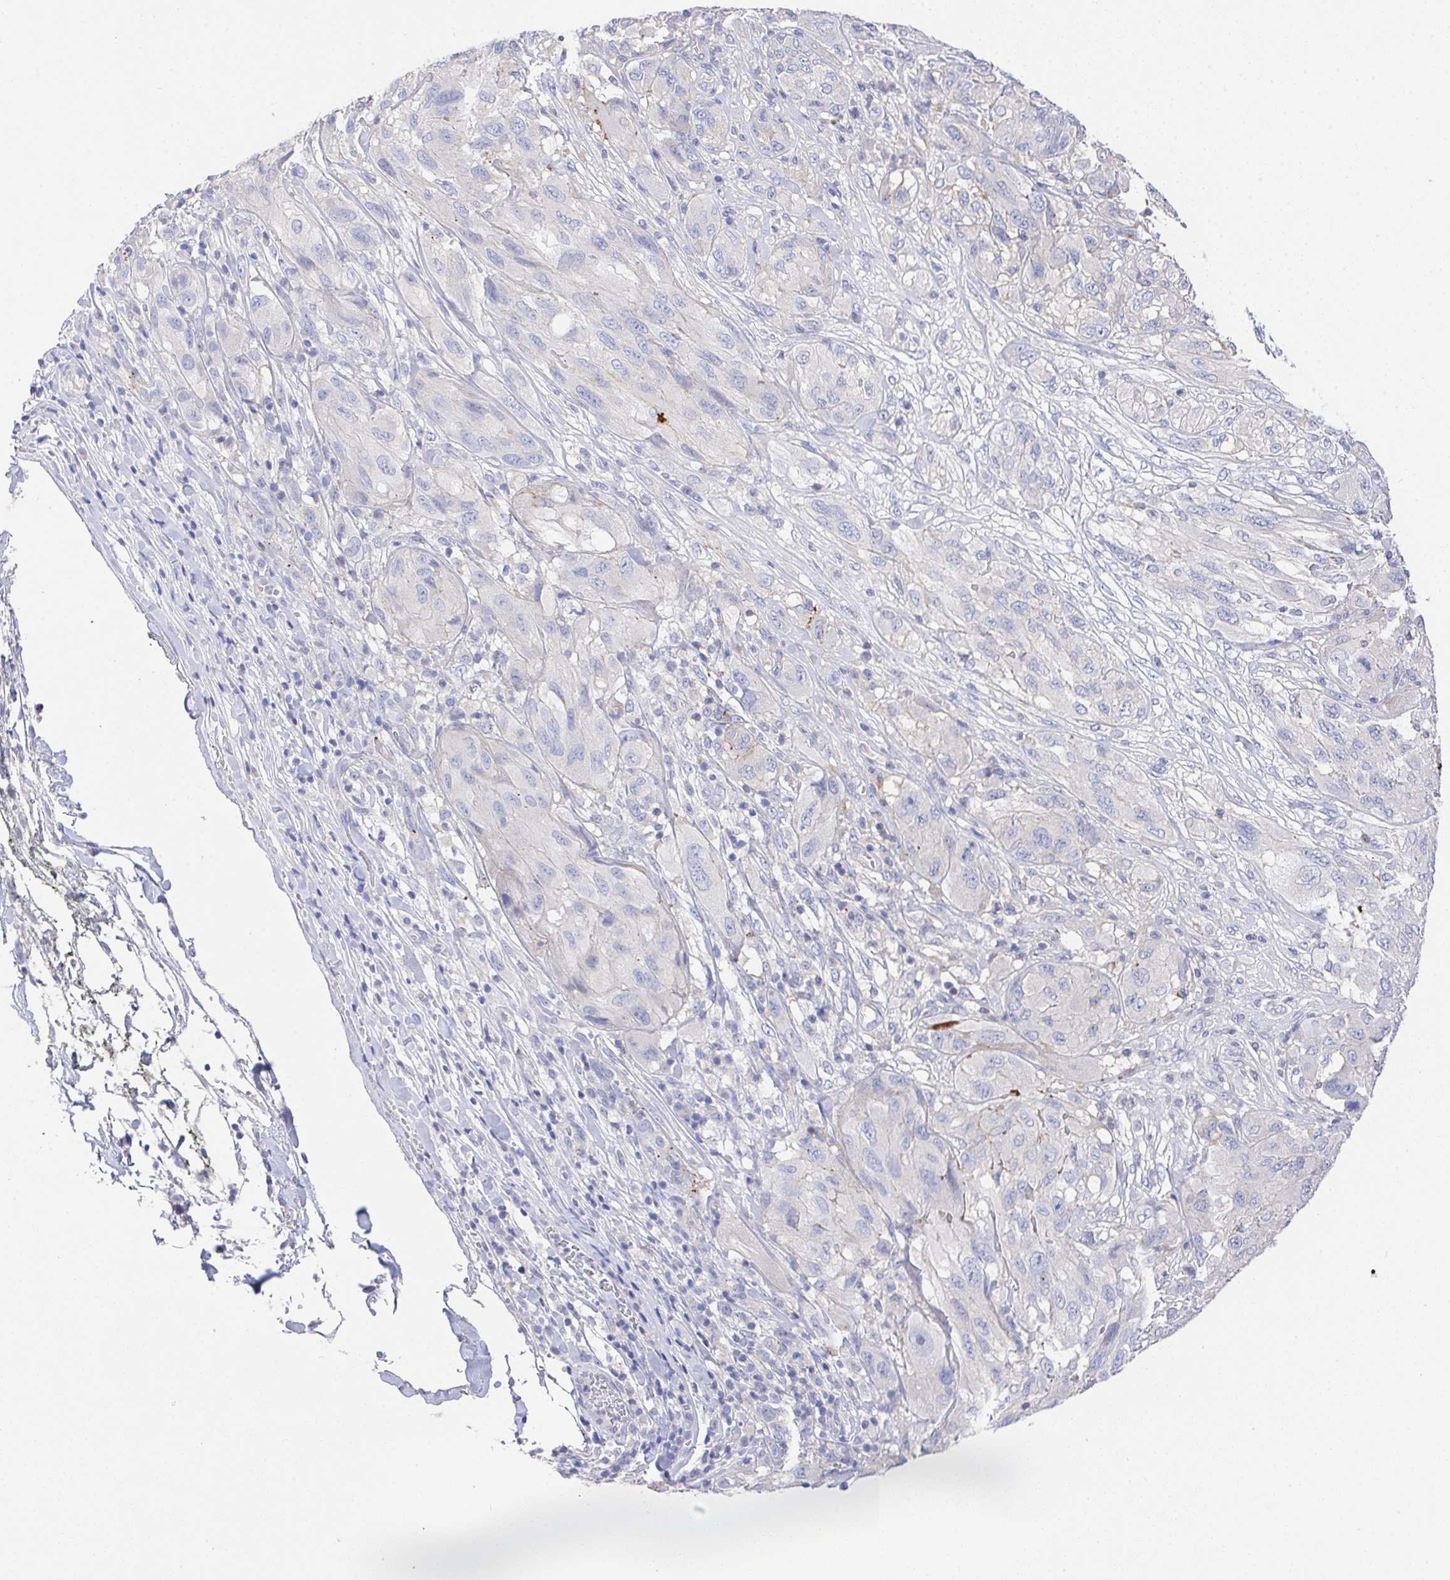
{"staining": {"intensity": "negative", "quantity": "none", "location": "none"}, "tissue": "melanoma", "cell_type": "Tumor cells", "image_type": "cancer", "snomed": [{"axis": "morphology", "description": "Malignant melanoma, NOS"}, {"axis": "topography", "description": "Skin"}], "caption": "Malignant melanoma was stained to show a protein in brown. There is no significant positivity in tumor cells.", "gene": "PRG3", "patient": {"sex": "female", "age": 91}}